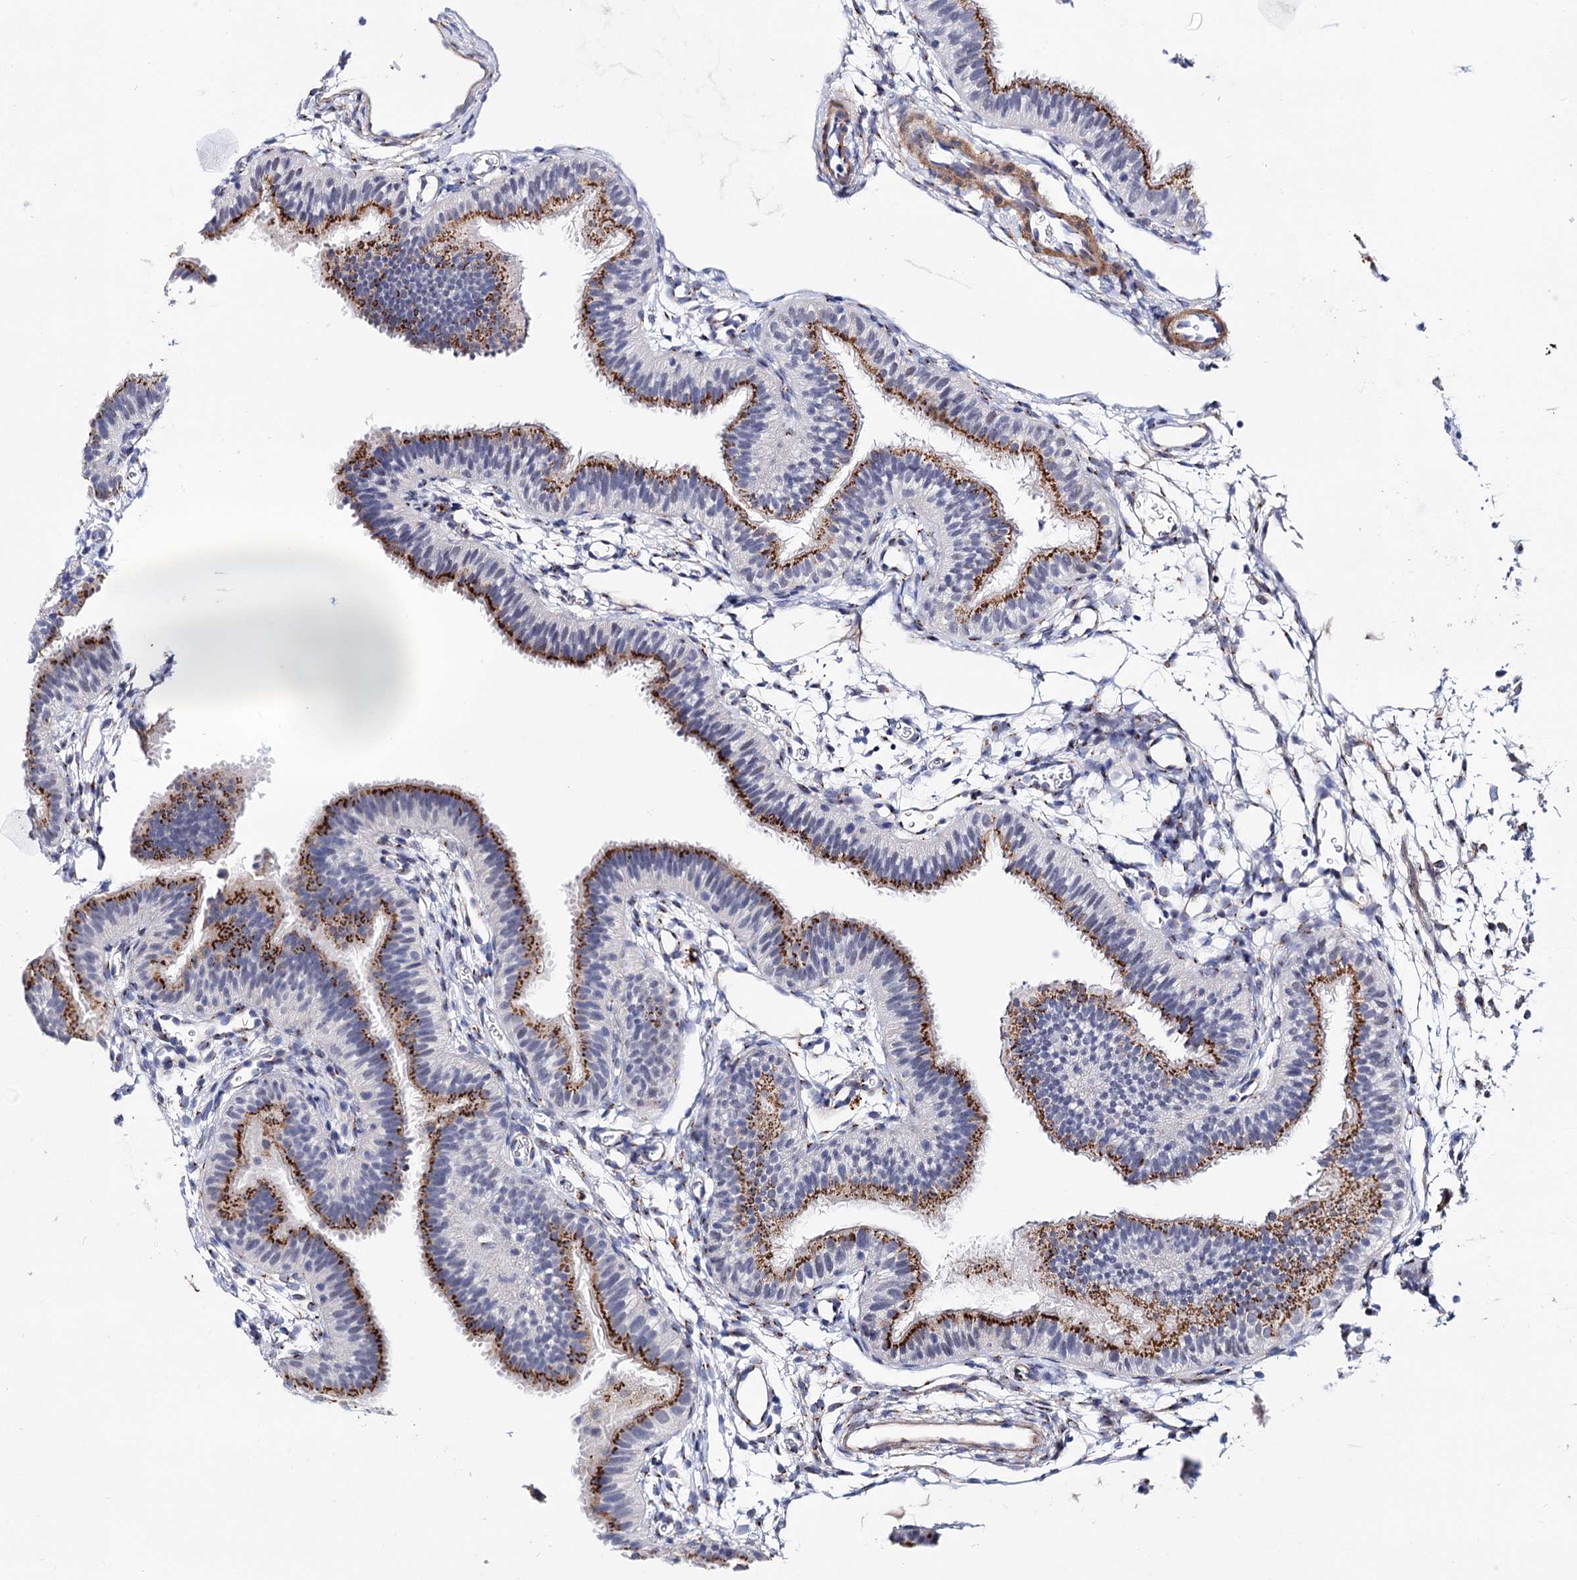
{"staining": {"intensity": "strong", "quantity": ">75%", "location": "cytoplasmic/membranous"}, "tissue": "fallopian tube", "cell_type": "Glandular cells", "image_type": "normal", "snomed": [{"axis": "morphology", "description": "Normal tissue, NOS"}, {"axis": "topography", "description": "Fallopian tube"}], "caption": "Protein staining exhibits strong cytoplasmic/membranous positivity in approximately >75% of glandular cells in normal fallopian tube.", "gene": "C11orf96", "patient": {"sex": "female", "age": 35}}